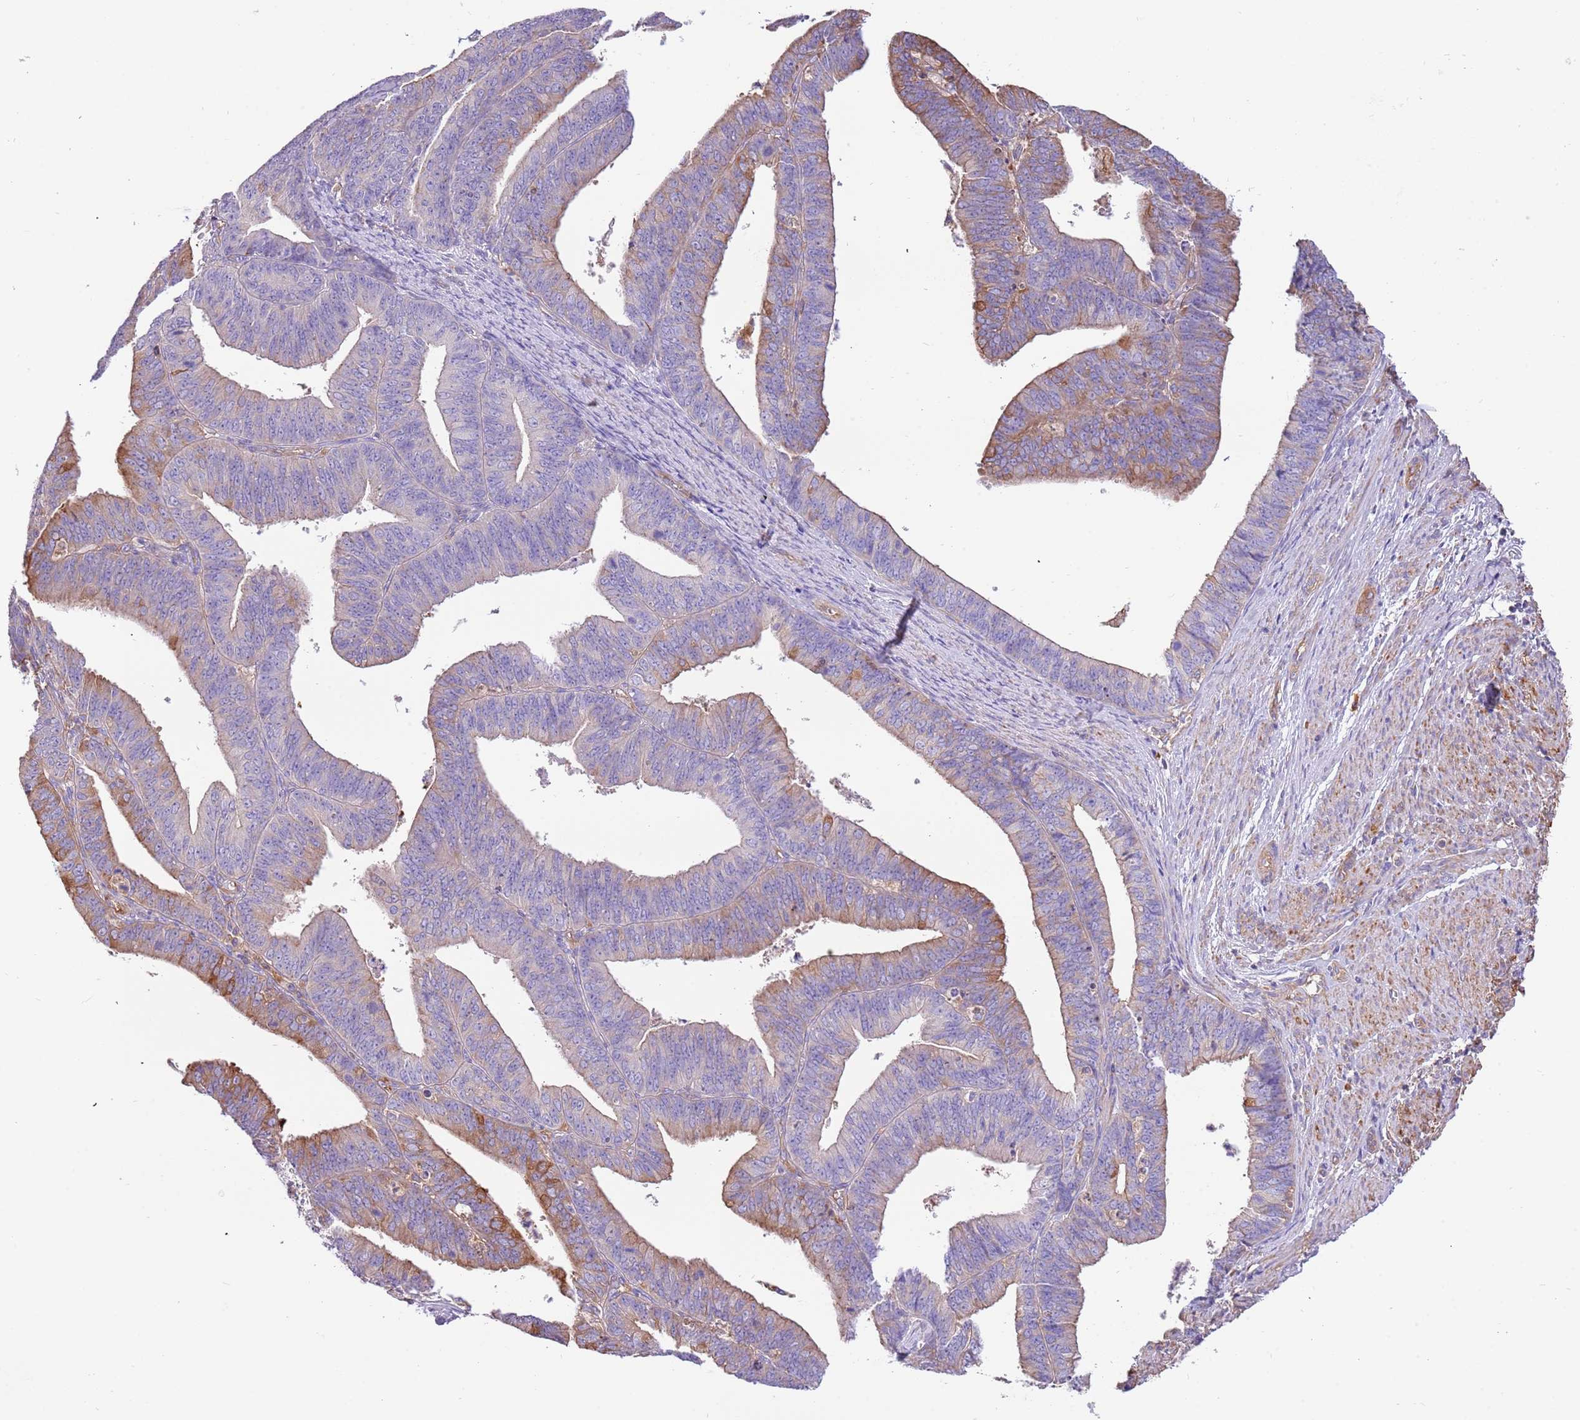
{"staining": {"intensity": "moderate", "quantity": "<25%", "location": "cytoplasmic/membranous"}, "tissue": "endometrial cancer", "cell_type": "Tumor cells", "image_type": "cancer", "snomed": [{"axis": "morphology", "description": "Adenocarcinoma, NOS"}, {"axis": "topography", "description": "Endometrium"}], "caption": "Endometrial cancer stained with DAB immunohistochemistry (IHC) displays low levels of moderate cytoplasmic/membranous positivity in approximately <25% of tumor cells.", "gene": "NAALADL1", "patient": {"sex": "female", "age": 73}}